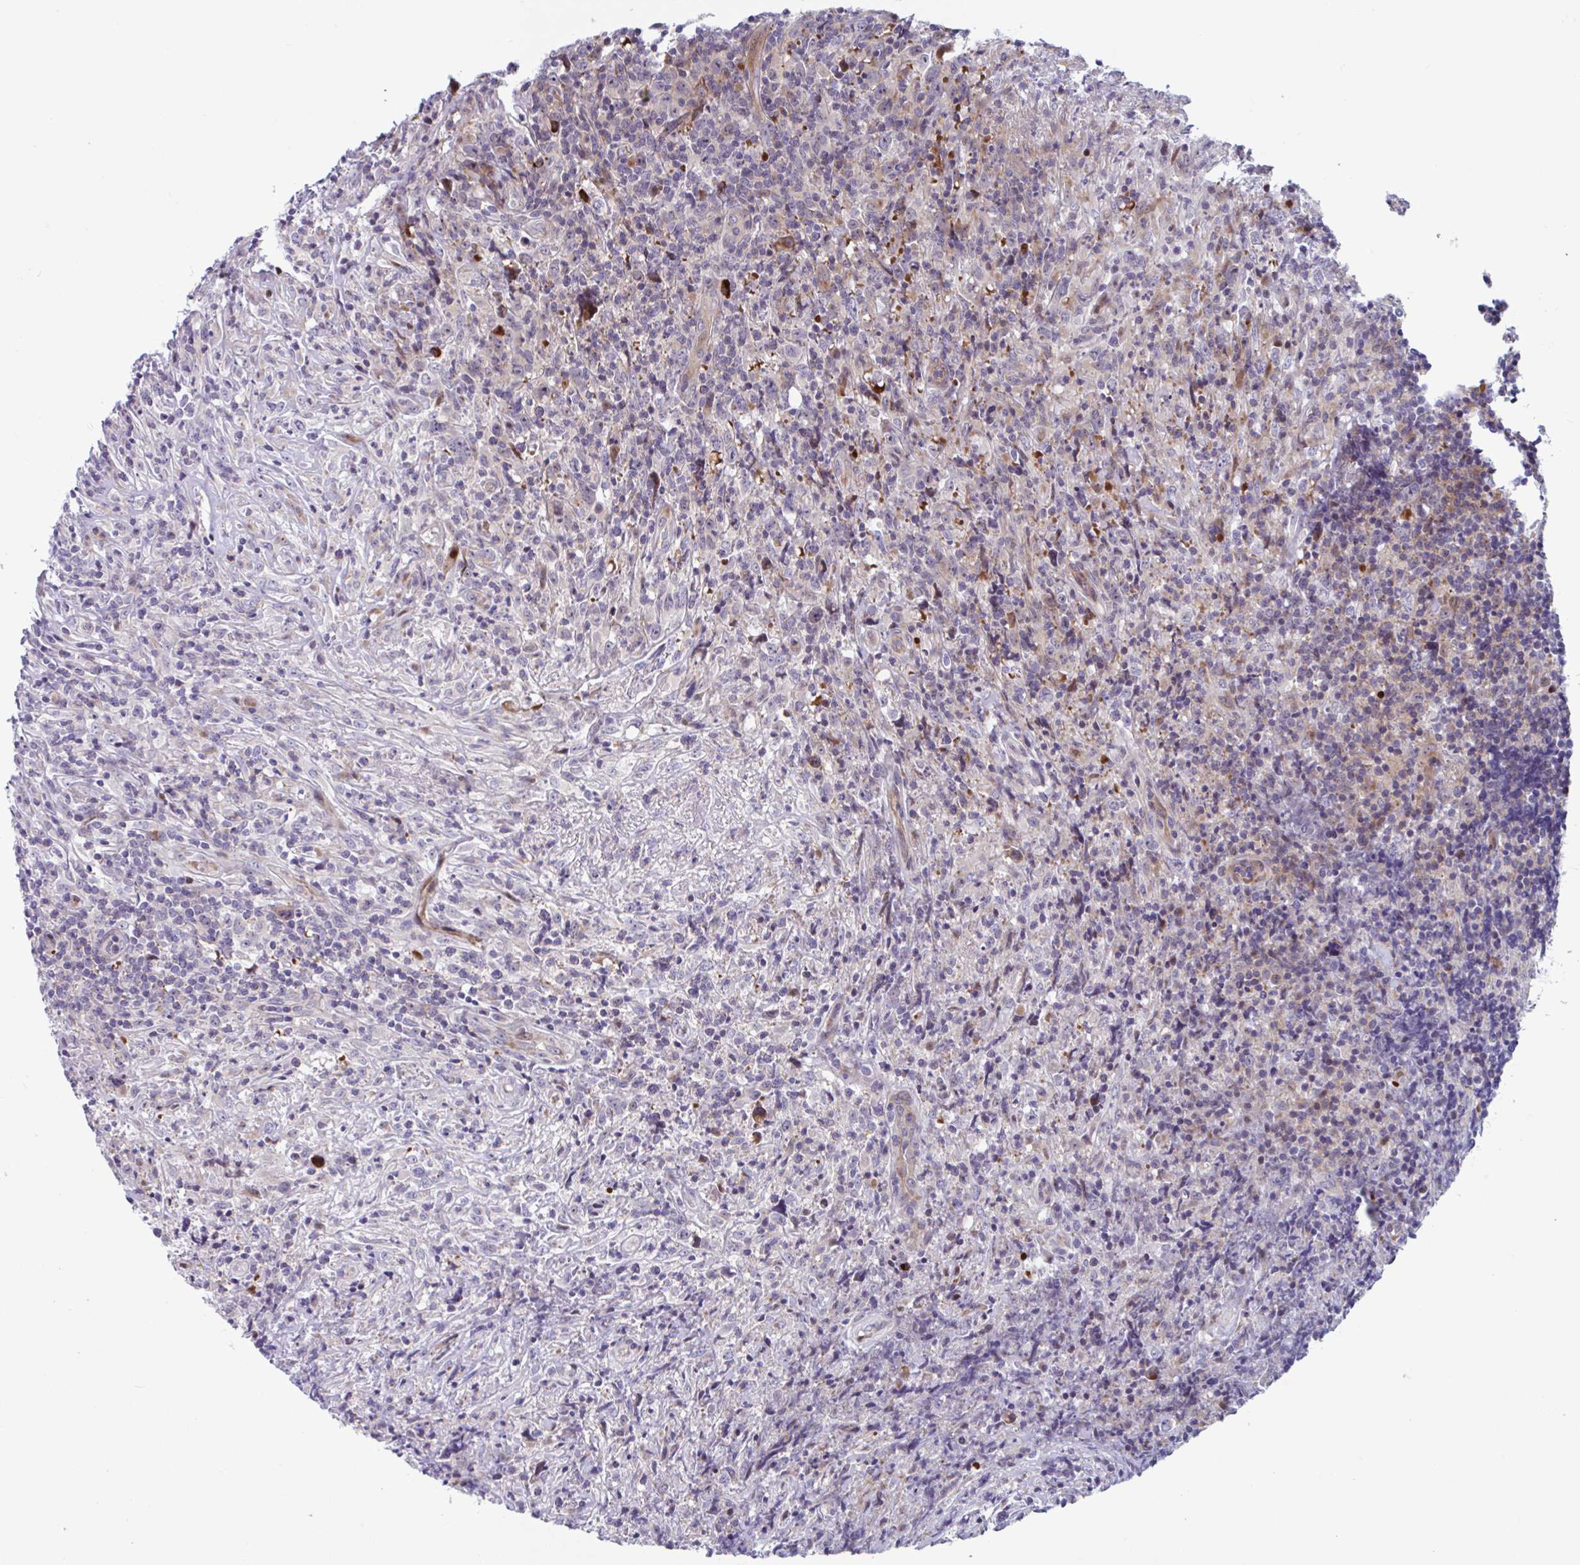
{"staining": {"intensity": "negative", "quantity": "none", "location": "none"}, "tissue": "lymphoma", "cell_type": "Tumor cells", "image_type": "cancer", "snomed": [{"axis": "morphology", "description": "Hodgkin's disease, NOS"}, {"axis": "topography", "description": "Lymph node"}], "caption": "Photomicrograph shows no protein expression in tumor cells of Hodgkin's disease tissue.", "gene": "DUXA", "patient": {"sex": "female", "age": 18}}